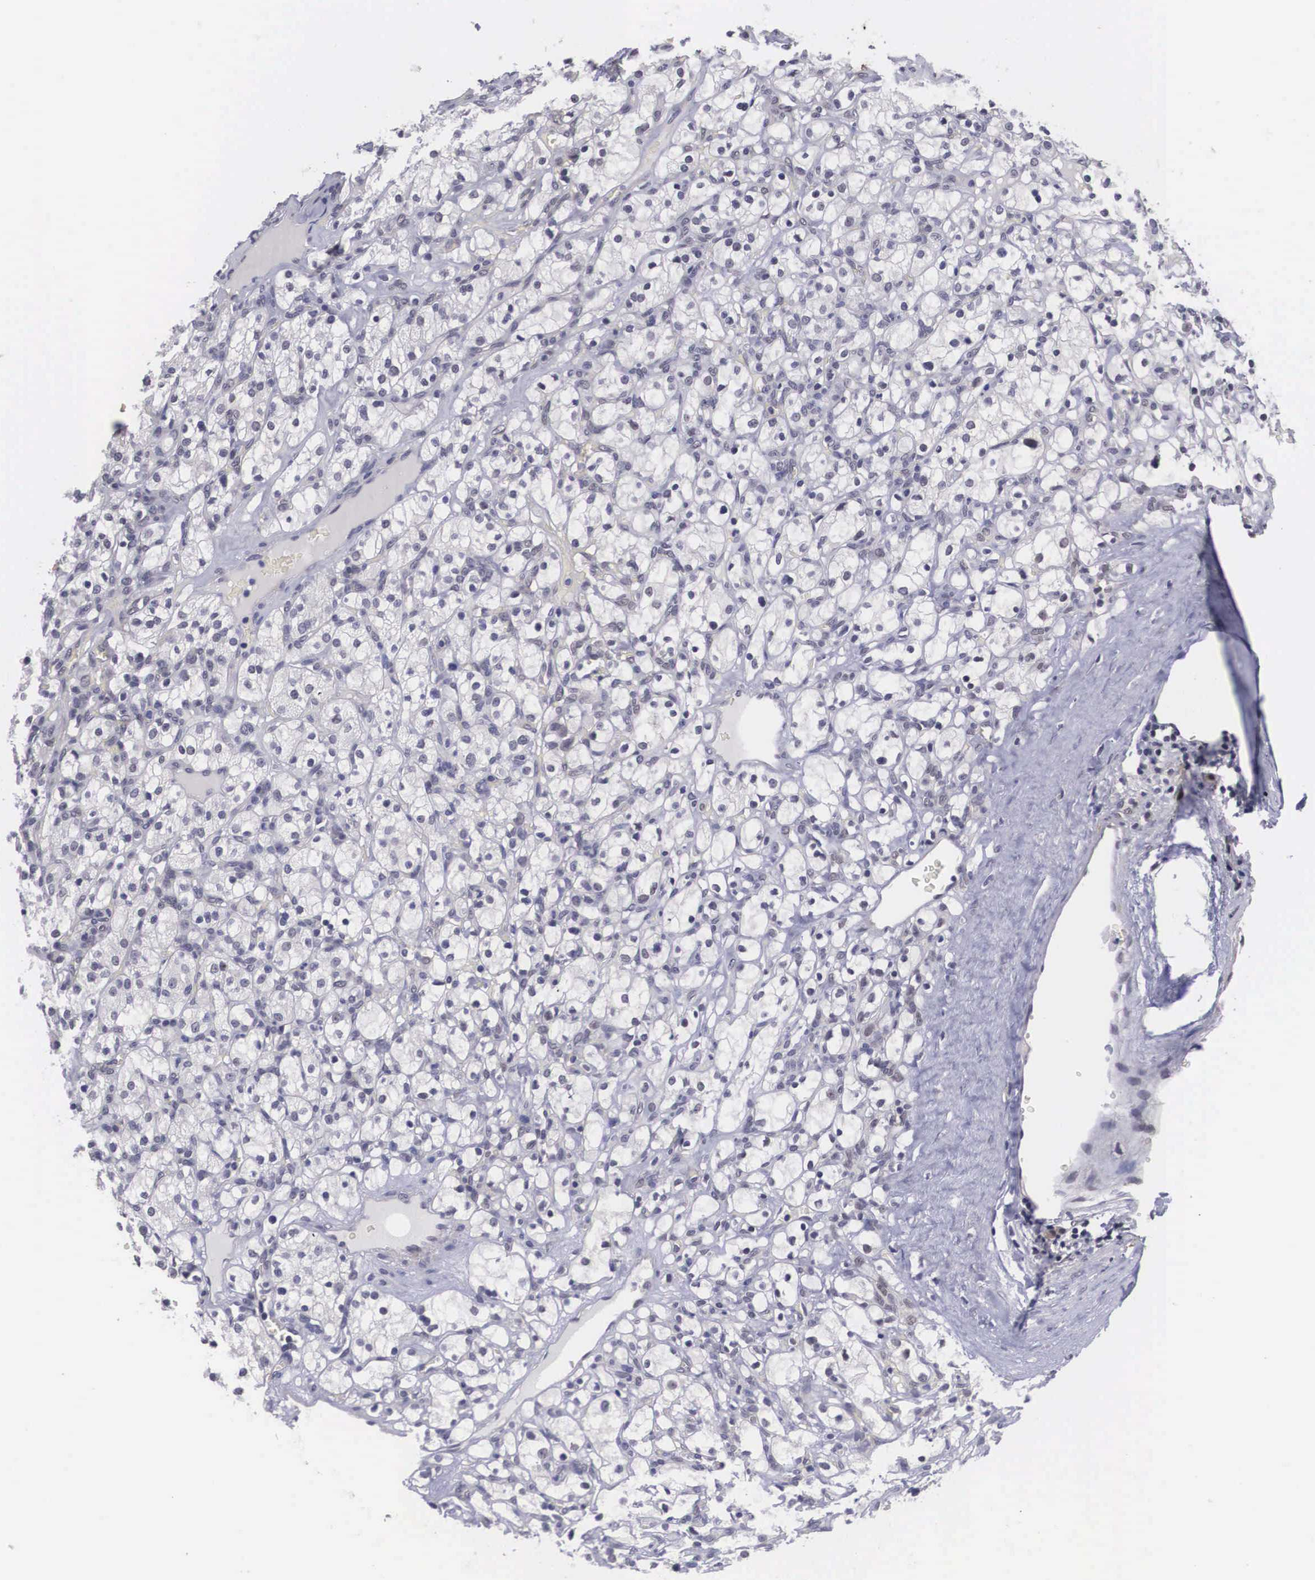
{"staining": {"intensity": "negative", "quantity": "none", "location": "none"}, "tissue": "renal cancer", "cell_type": "Tumor cells", "image_type": "cancer", "snomed": [{"axis": "morphology", "description": "Adenocarcinoma, NOS"}, {"axis": "topography", "description": "Kidney"}], "caption": "Immunohistochemical staining of human renal adenocarcinoma displays no significant staining in tumor cells.", "gene": "ZNF275", "patient": {"sex": "female", "age": 83}}